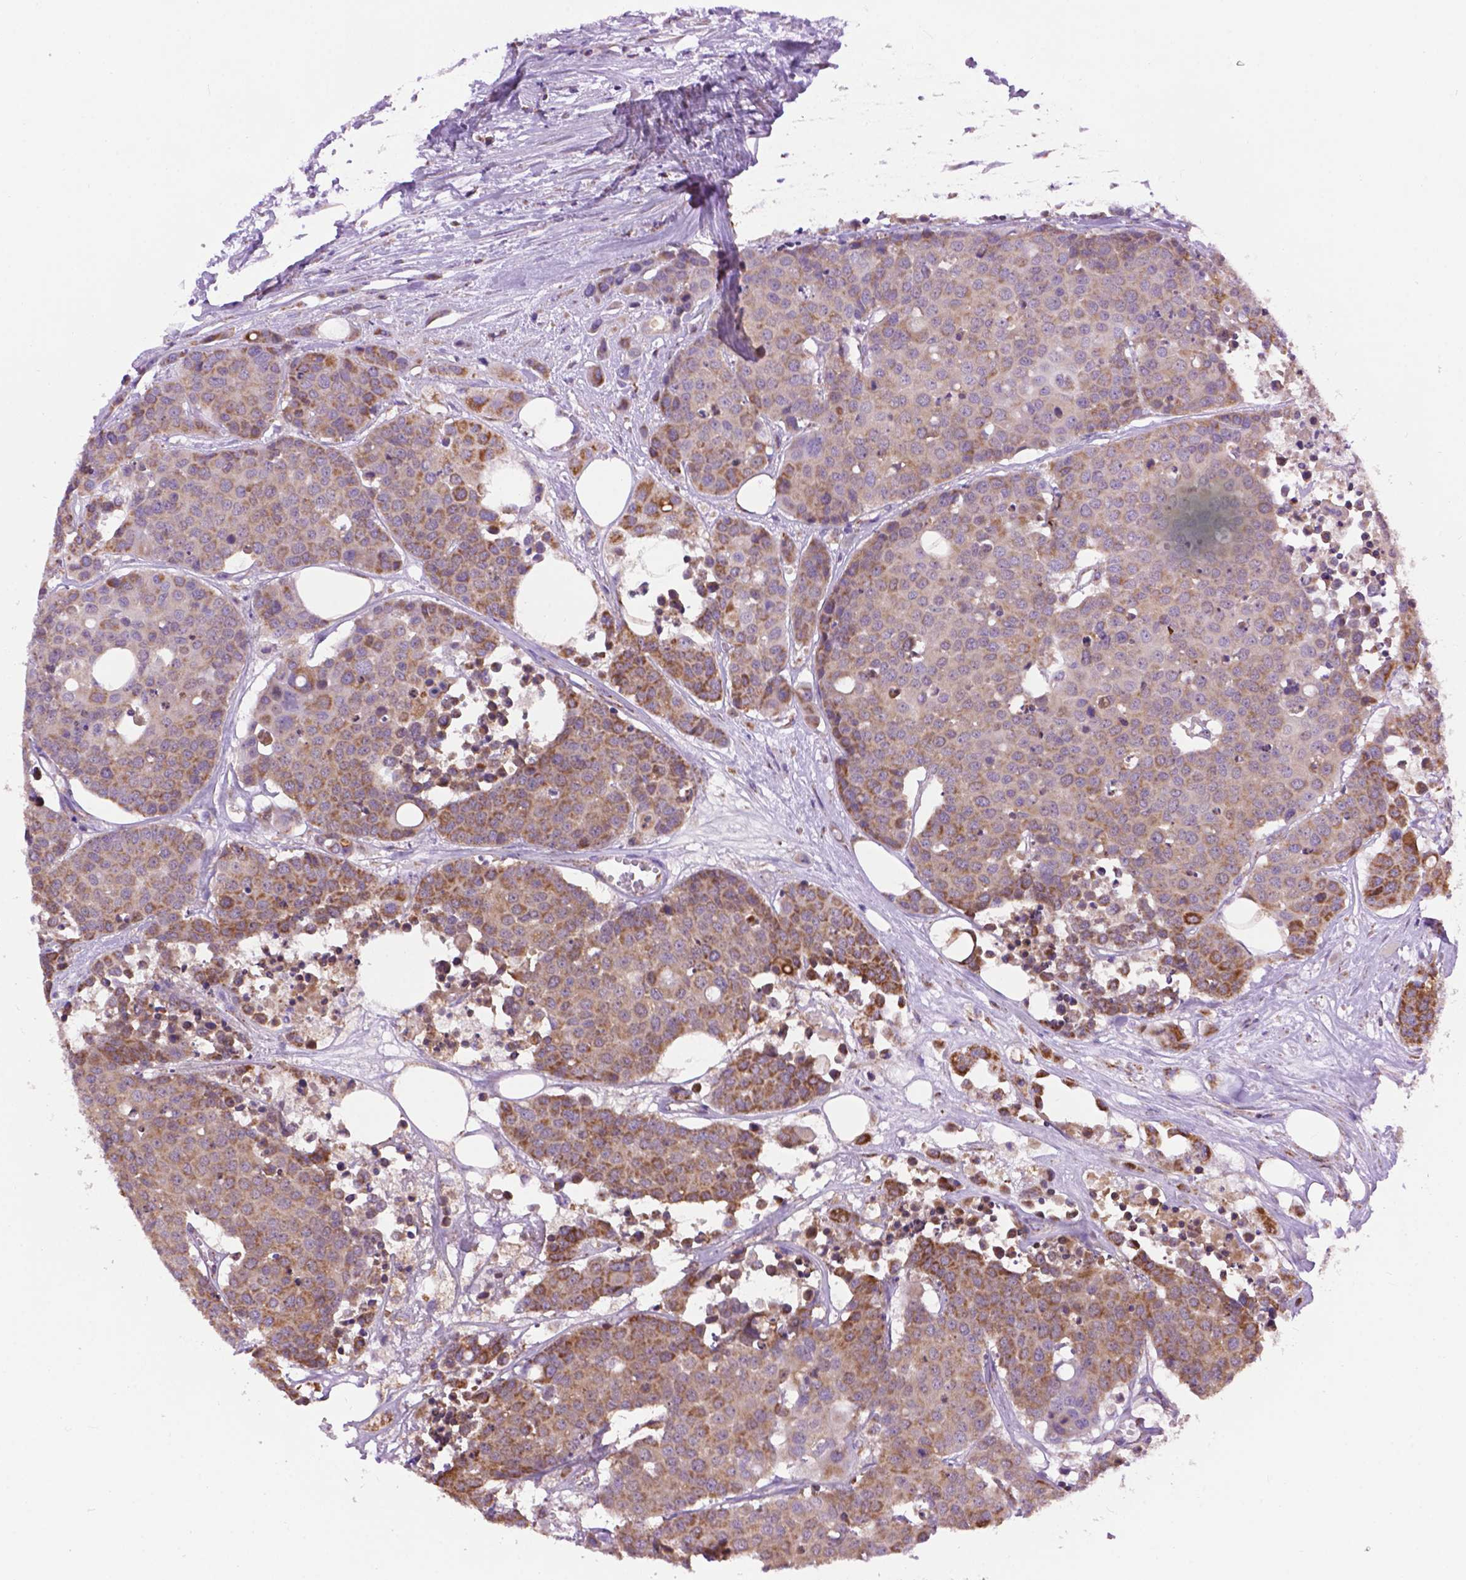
{"staining": {"intensity": "moderate", "quantity": ">75%", "location": "cytoplasmic/membranous"}, "tissue": "carcinoid", "cell_type": "Tumor cells", "image_type": "cancer", "snomed": [{"axis": "morphology", "description": "Carcinoid, malignant, NOS"}, {"axis": "topography", "description": "Colon"}], "caption": "Protein analysis of carcinoid tissue reveals moderate cytoplasmic/membranous positivity in about >75% of tumor cells. The staining is performed using DAB brown chromogen to label protein expression. The nuclei are counter-stained blue using hematoxylin.", "gene": "PYCR3", "patient": {"sex": "male", "age": 81}}